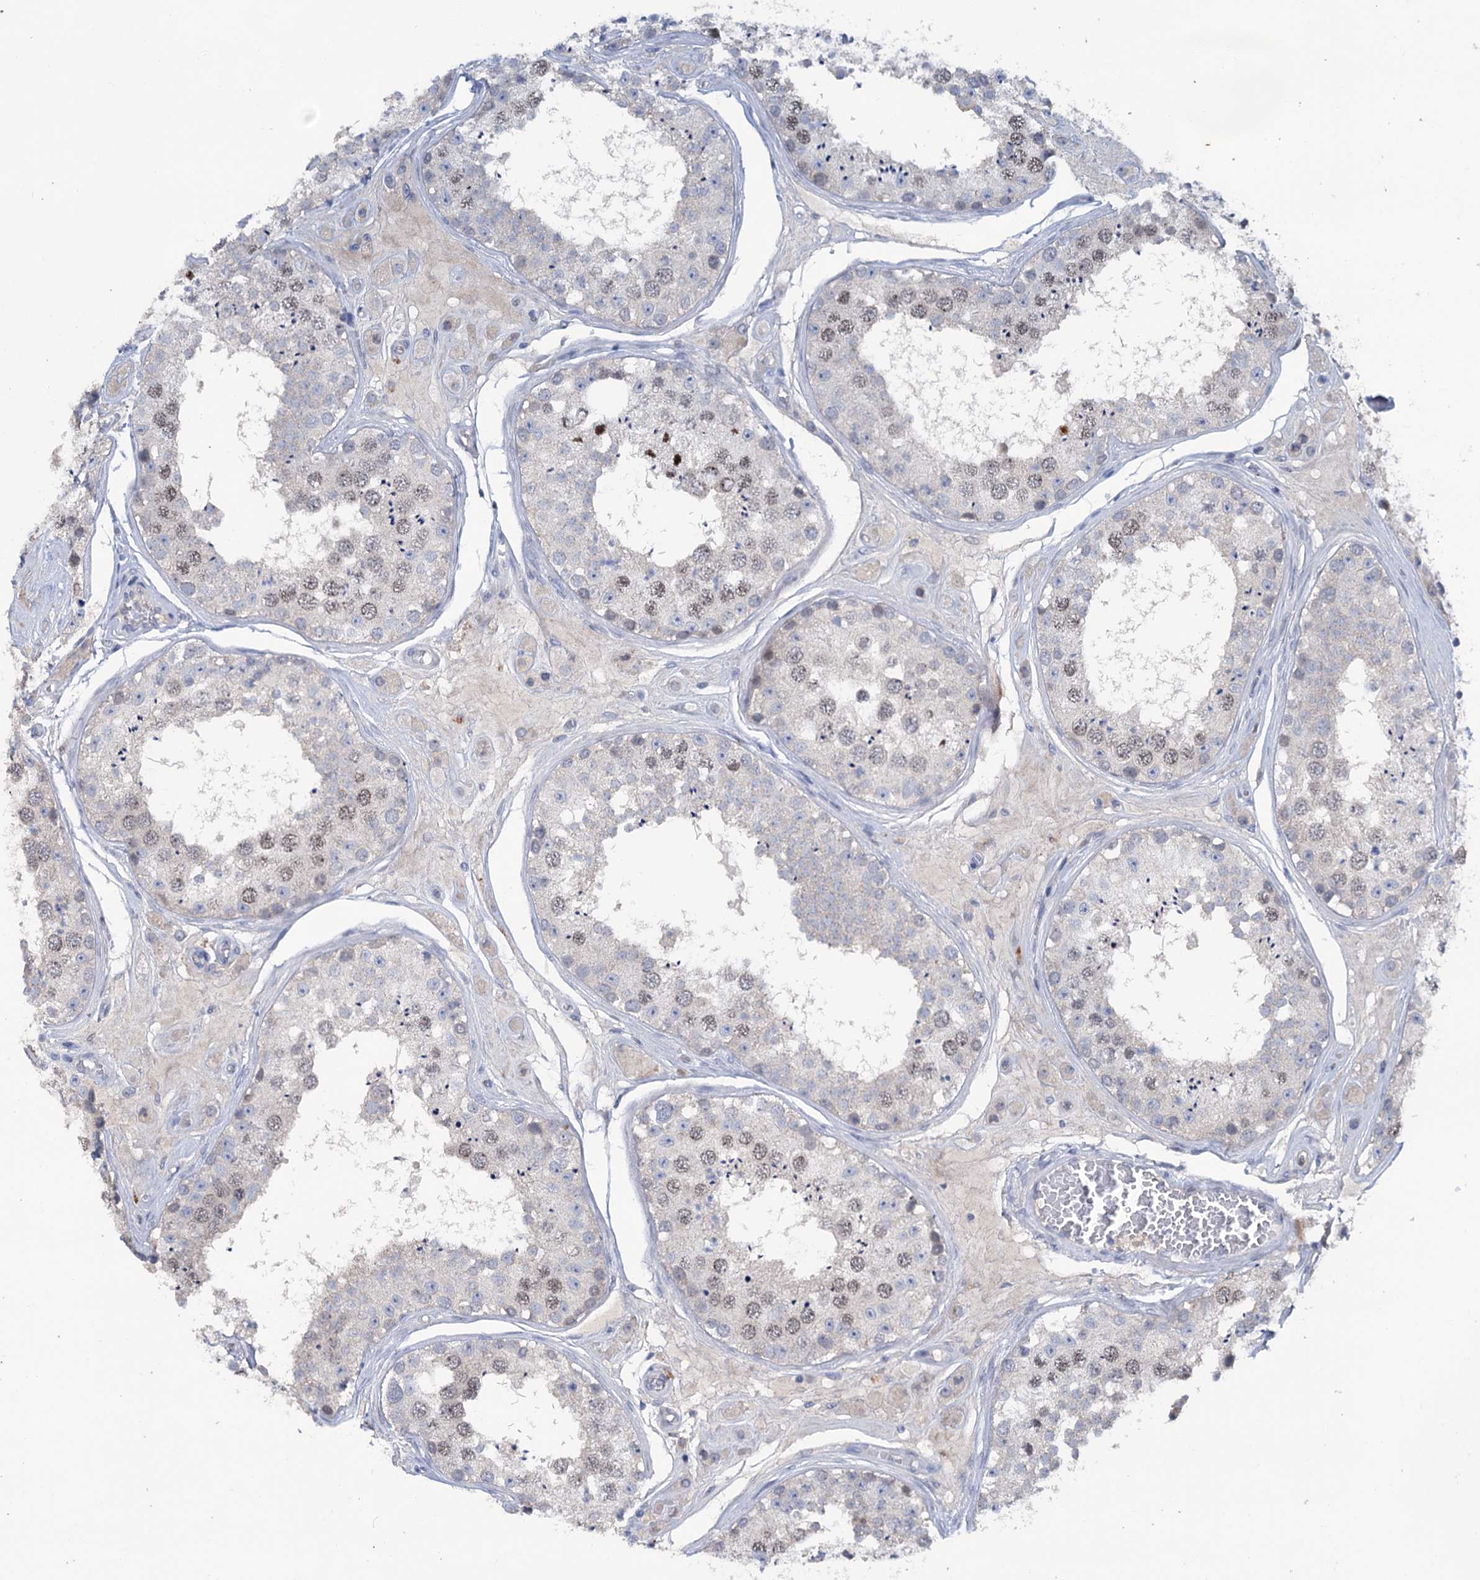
{"staining": {"intensity": "weak", "quantity": "<25%", "location": "nuclear"}, "tissue": "testis", "cell_type": "Cells in seminiferous ducts", "image_type": "normal", "snomed": [{"axis": "morphology", "description": "Normal tissue, NOS"}, {"axis": "topography", "description": "Testis"}], "caption": "High power microscopy micrograph of an immunohistochemistry (IHC) image of unremarkable testis, revealing no significant expression in cells in seminiferous ducts. (DAB (3,3'-diaminobenzidine) immunohistochemistry visualized using brightfield microscopy, high magnification).", "gene": "FAM111B", "patient": {"sex": "male", "age": 25}}